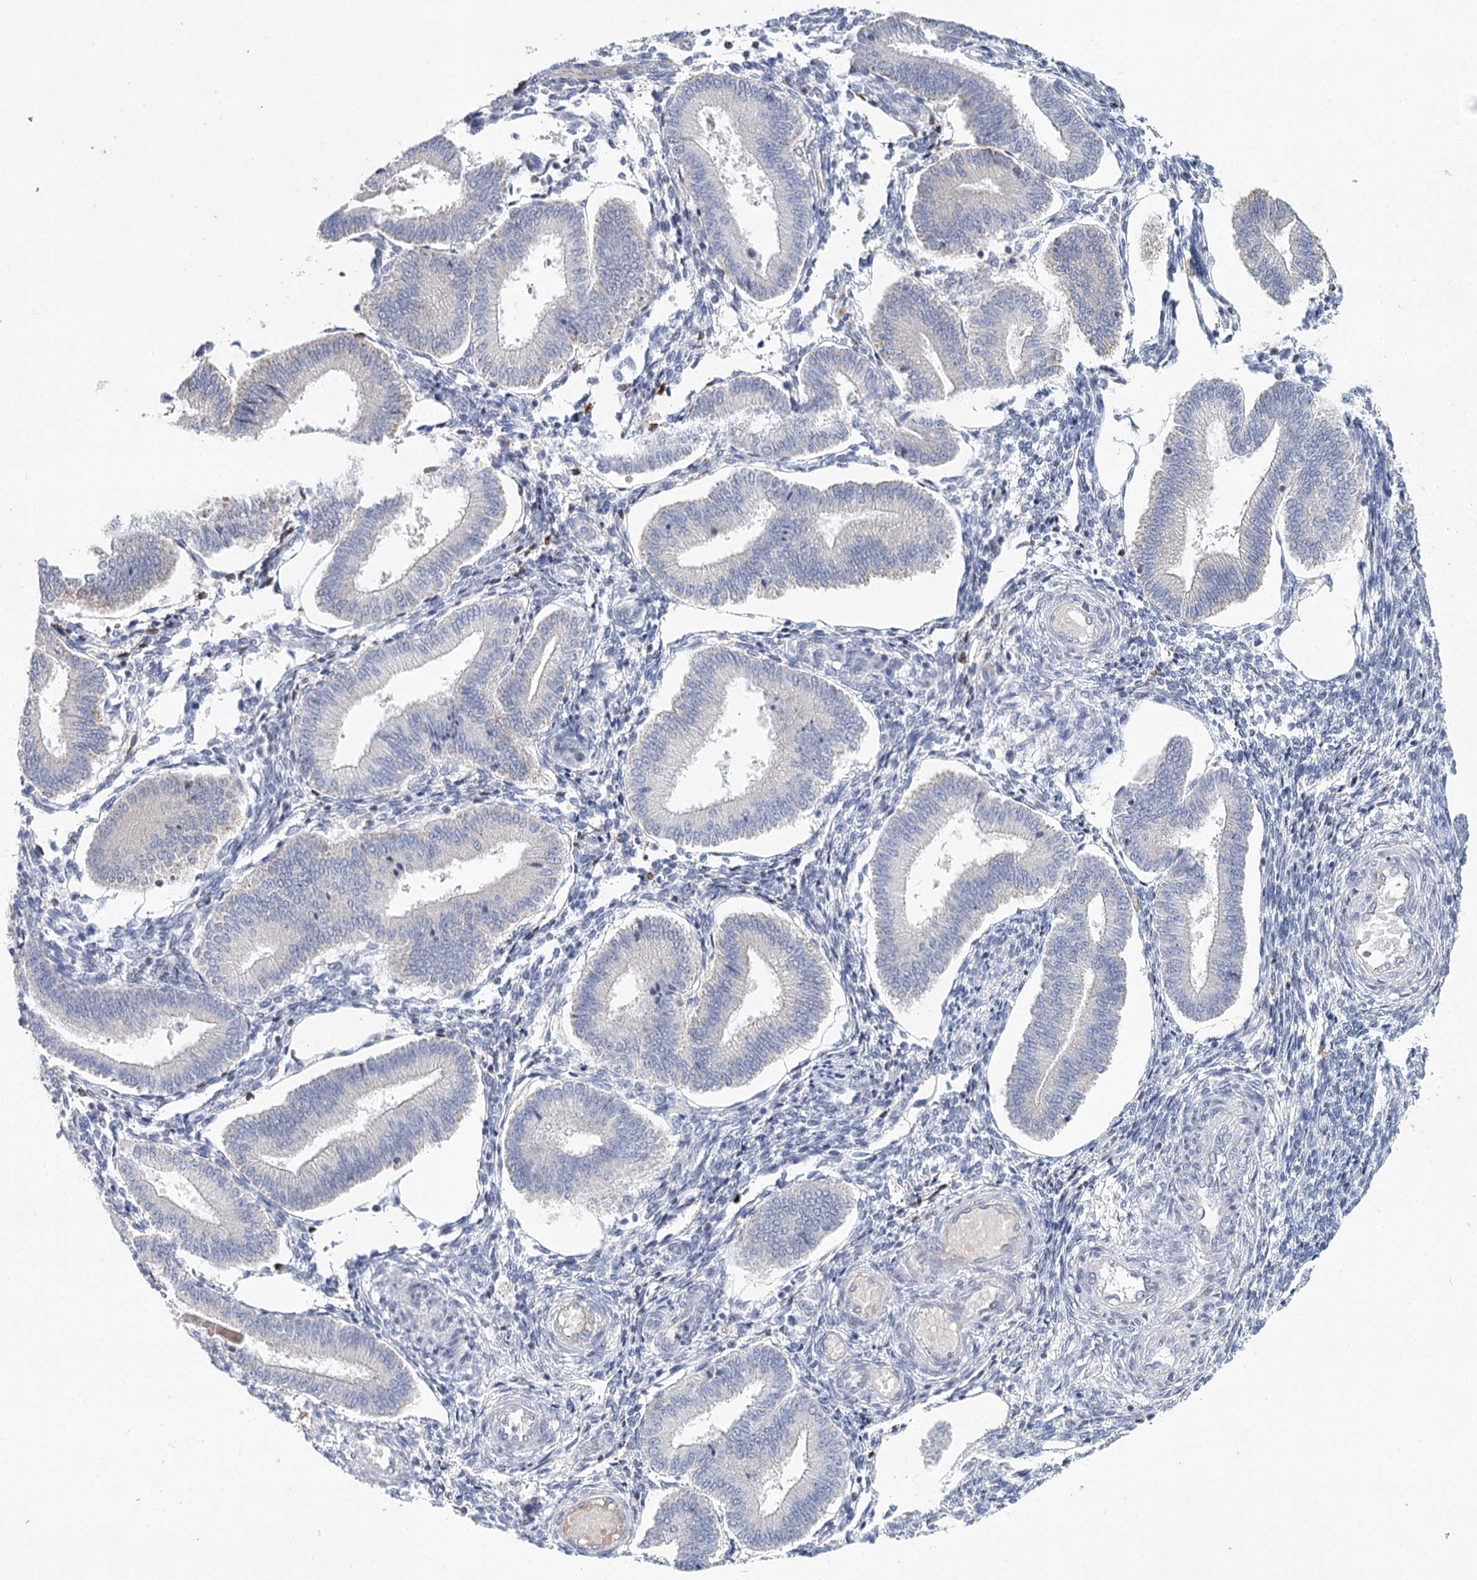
{"staining": {"intensity": "negative", "quantity": "none", "location": "none"}, "tissue": "endometrium", "cell_type": "Cells in endometrial stroma", "image_type": "normal", "snomed": [{"axis": "morphology", "description": "Normal tissue, NOS"}, {"axis": "topography", "description": "Endometrium"}], "caption": "The immunohistochemistry (IHC) micrograph has no significant expression in cells in endometrial stroma of endometrium. (DAB IHC visualized using brightfield microscopy, high magnification).", "gene": "ARHGAP44", "patient": {"sex": "female", "age": 39}}